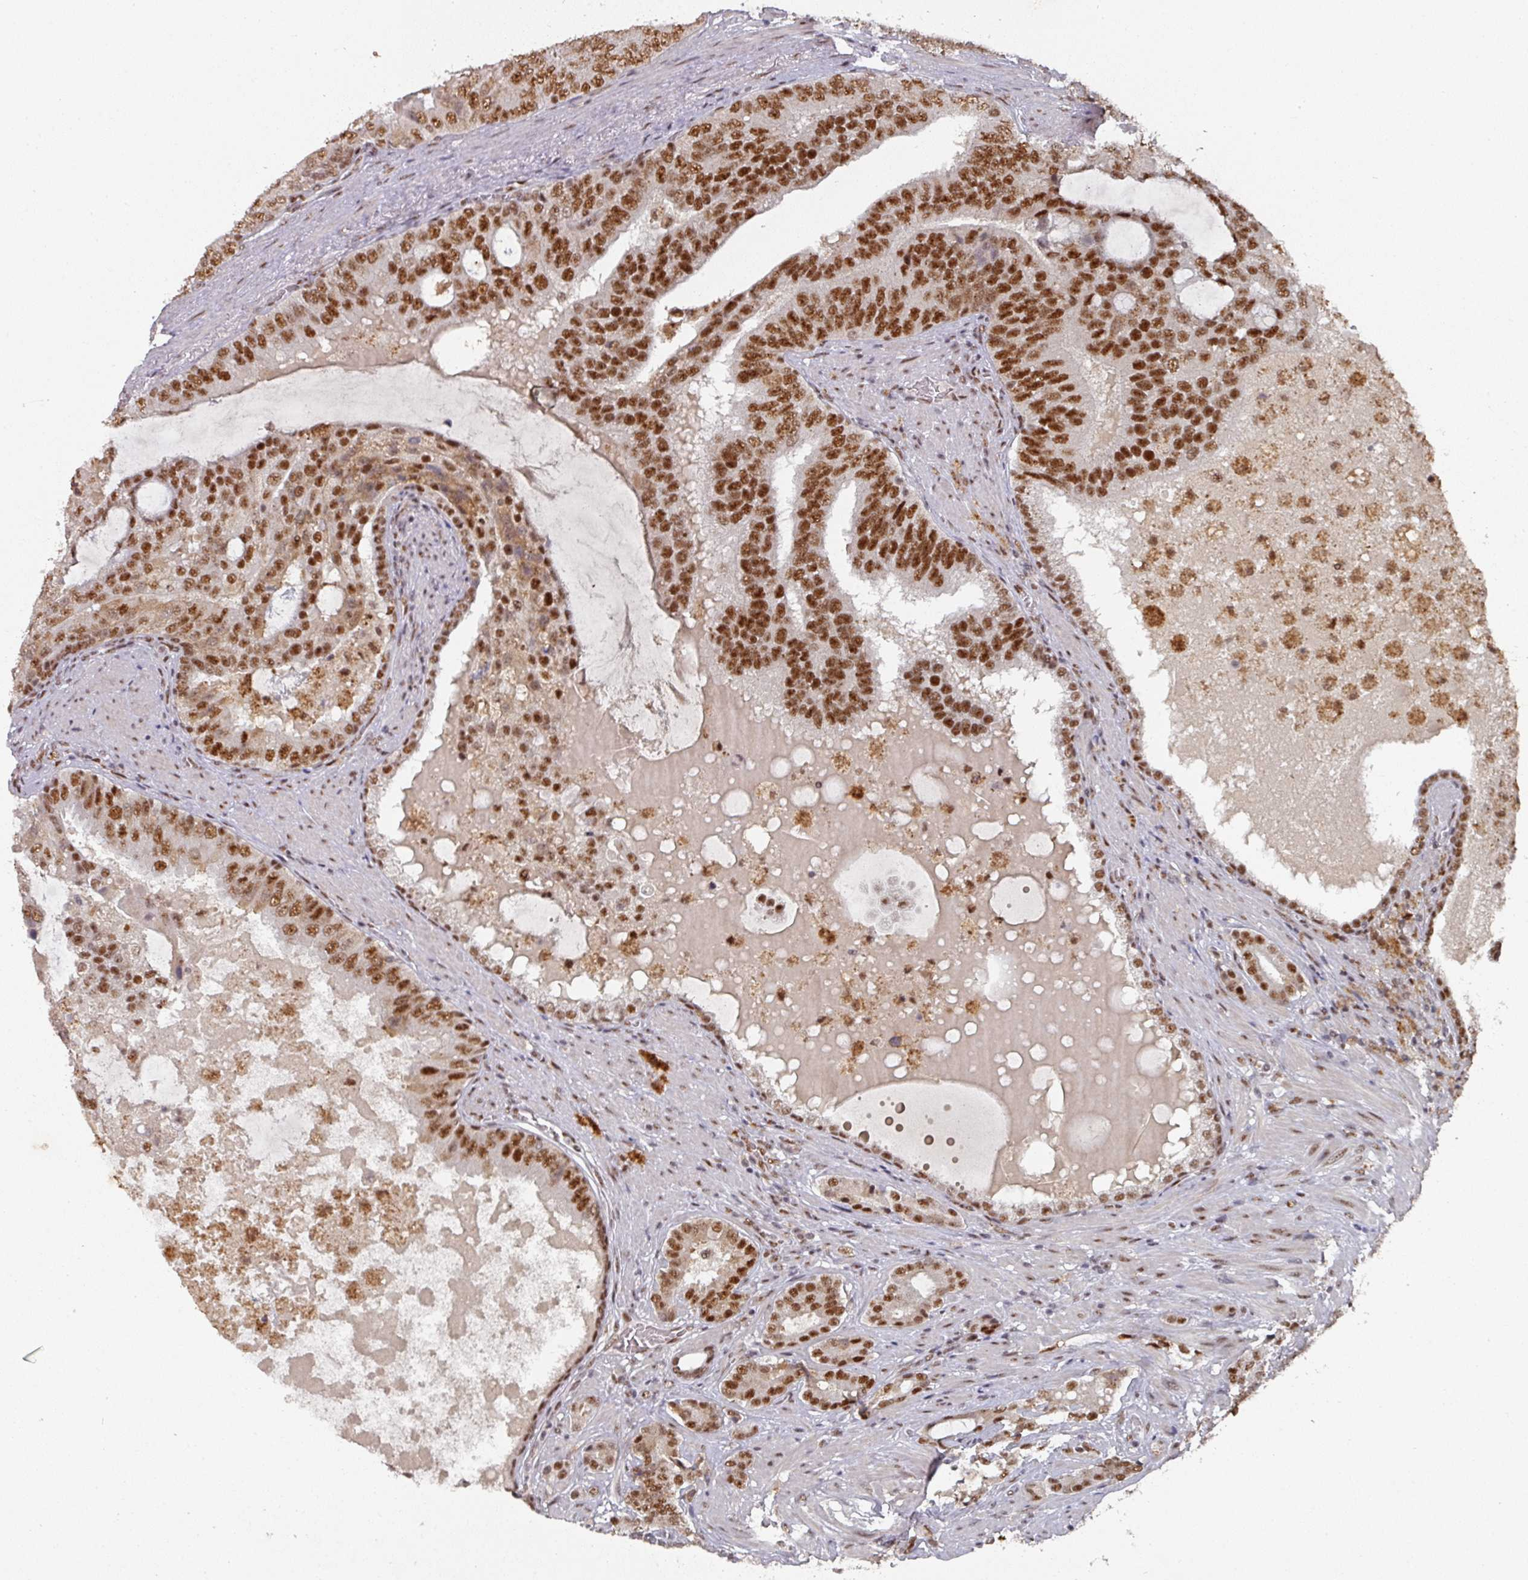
{"staining": {"intensity": "strong", "quantity": ">75%", "location": "nuclear"}, "tissue": "prostate cancer", "cell_type": "Tumor cells", "image_type": "cancer", "snomed": [{"axis": "morphology", "description": "Adenocarcinoma, High grade"}, {"axis": "topography", "description": "Prostate"}], "caption": "Tumor cells demonstrate high levels of strong nuclear expression in approximately >75% of cells in human prostate high-grade adenocarcinoma. The staining was performed using DAB to visualize the protein expression in brown, while the nuclei were stained in blue with hematoxylin (Magnification: 20x).", "gene": "MEPCE", "patient": {"sex": "male", "age": 55}}